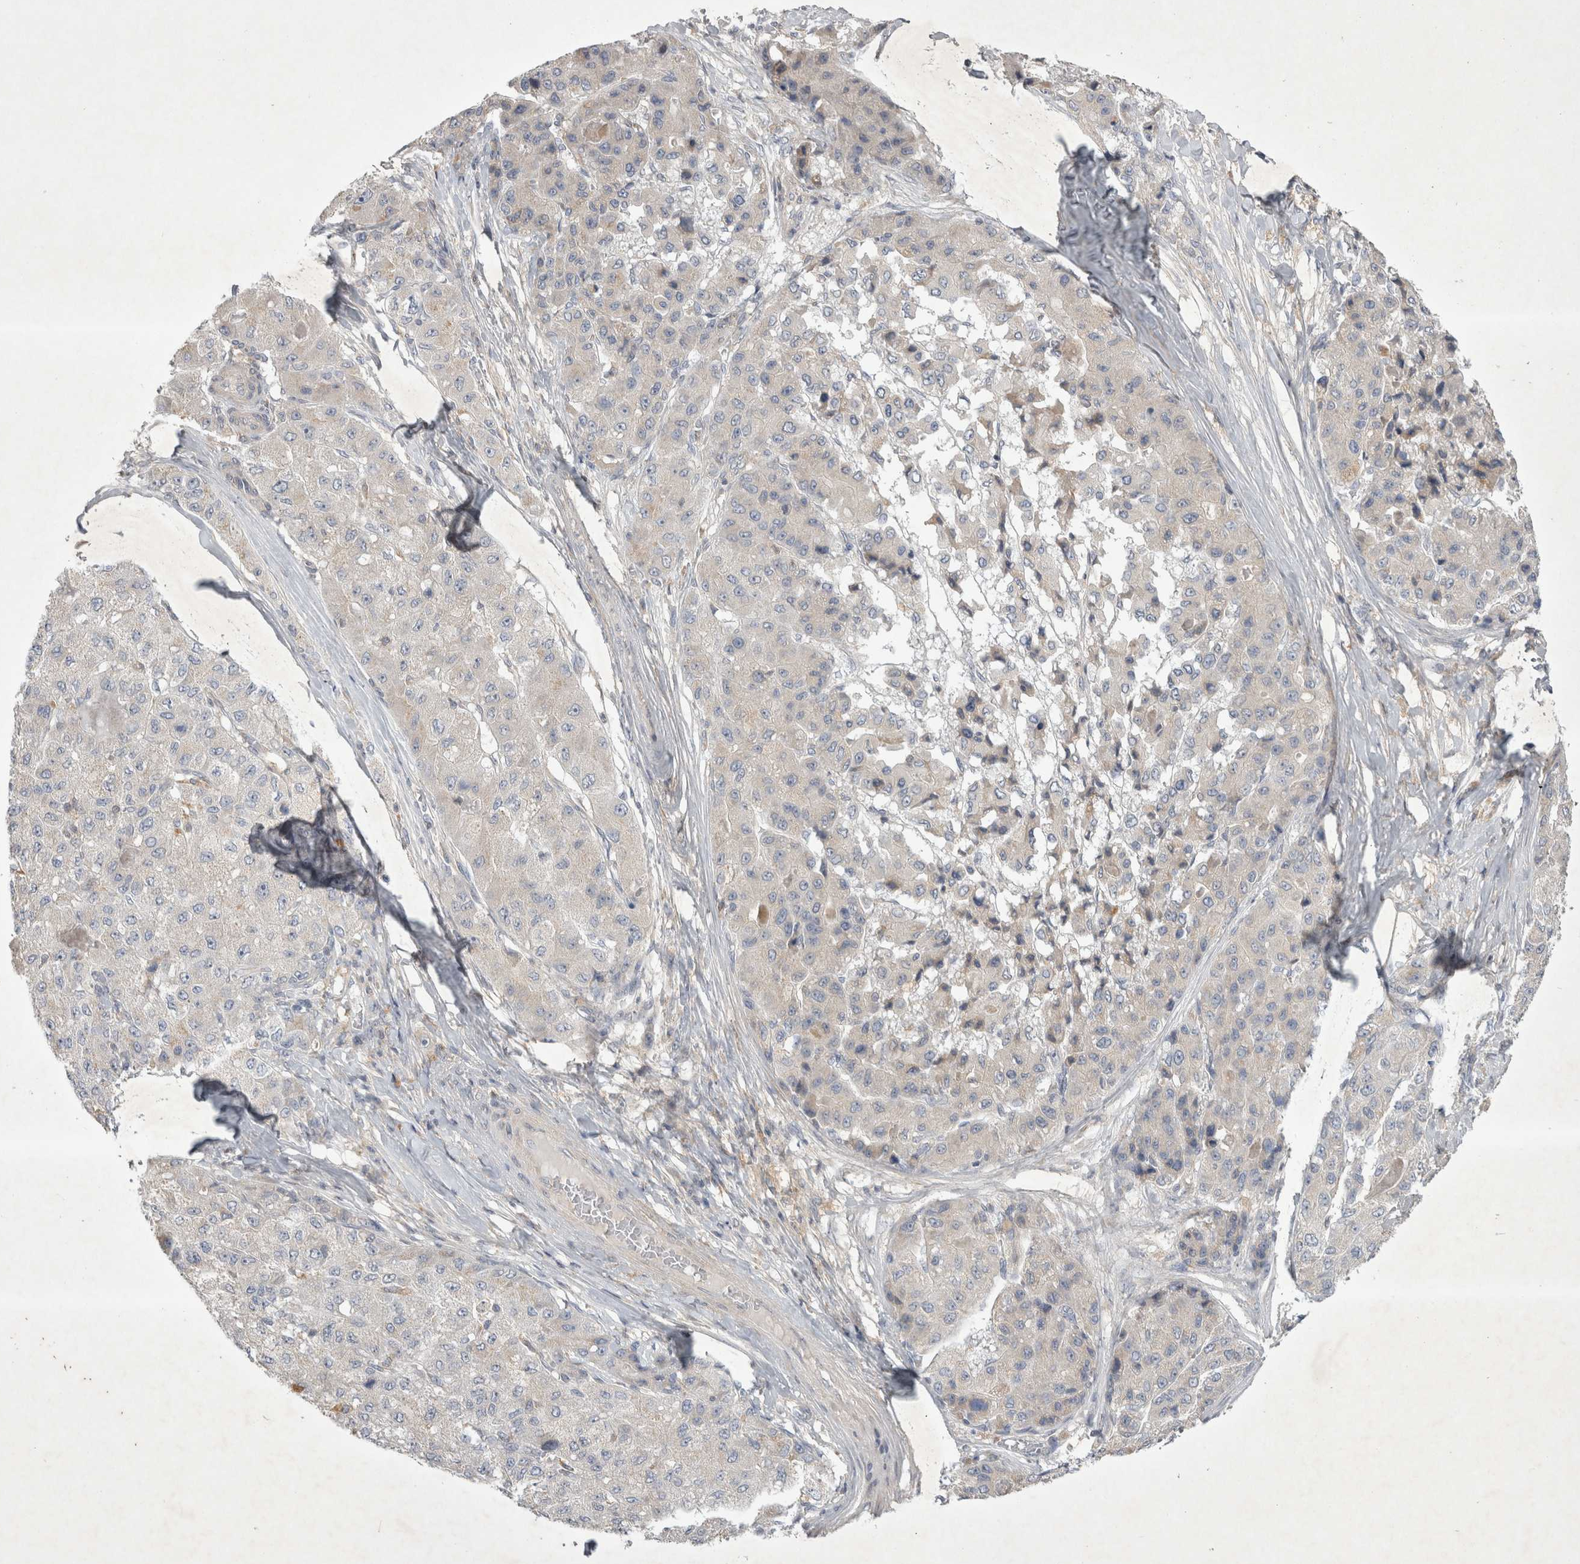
{"staining": {"intensity": "negative", "quantity": "none", "location": "none"}, "tissue": "liver cancer", "cell_type": "Tumor cells", "image_type": "cancer", "snomed": [{"axis": "morphology", "description": "Carcinoma, Hepatocellular, NOS"}, {"axis": "topography", "description": "Liver"}], "caption": "There is no significant staining in tumor cells of liver cancer (hepatocellular carcinoma).", "gene": "SRD5A3", "patient": {"sex": "male", "age": 80}}